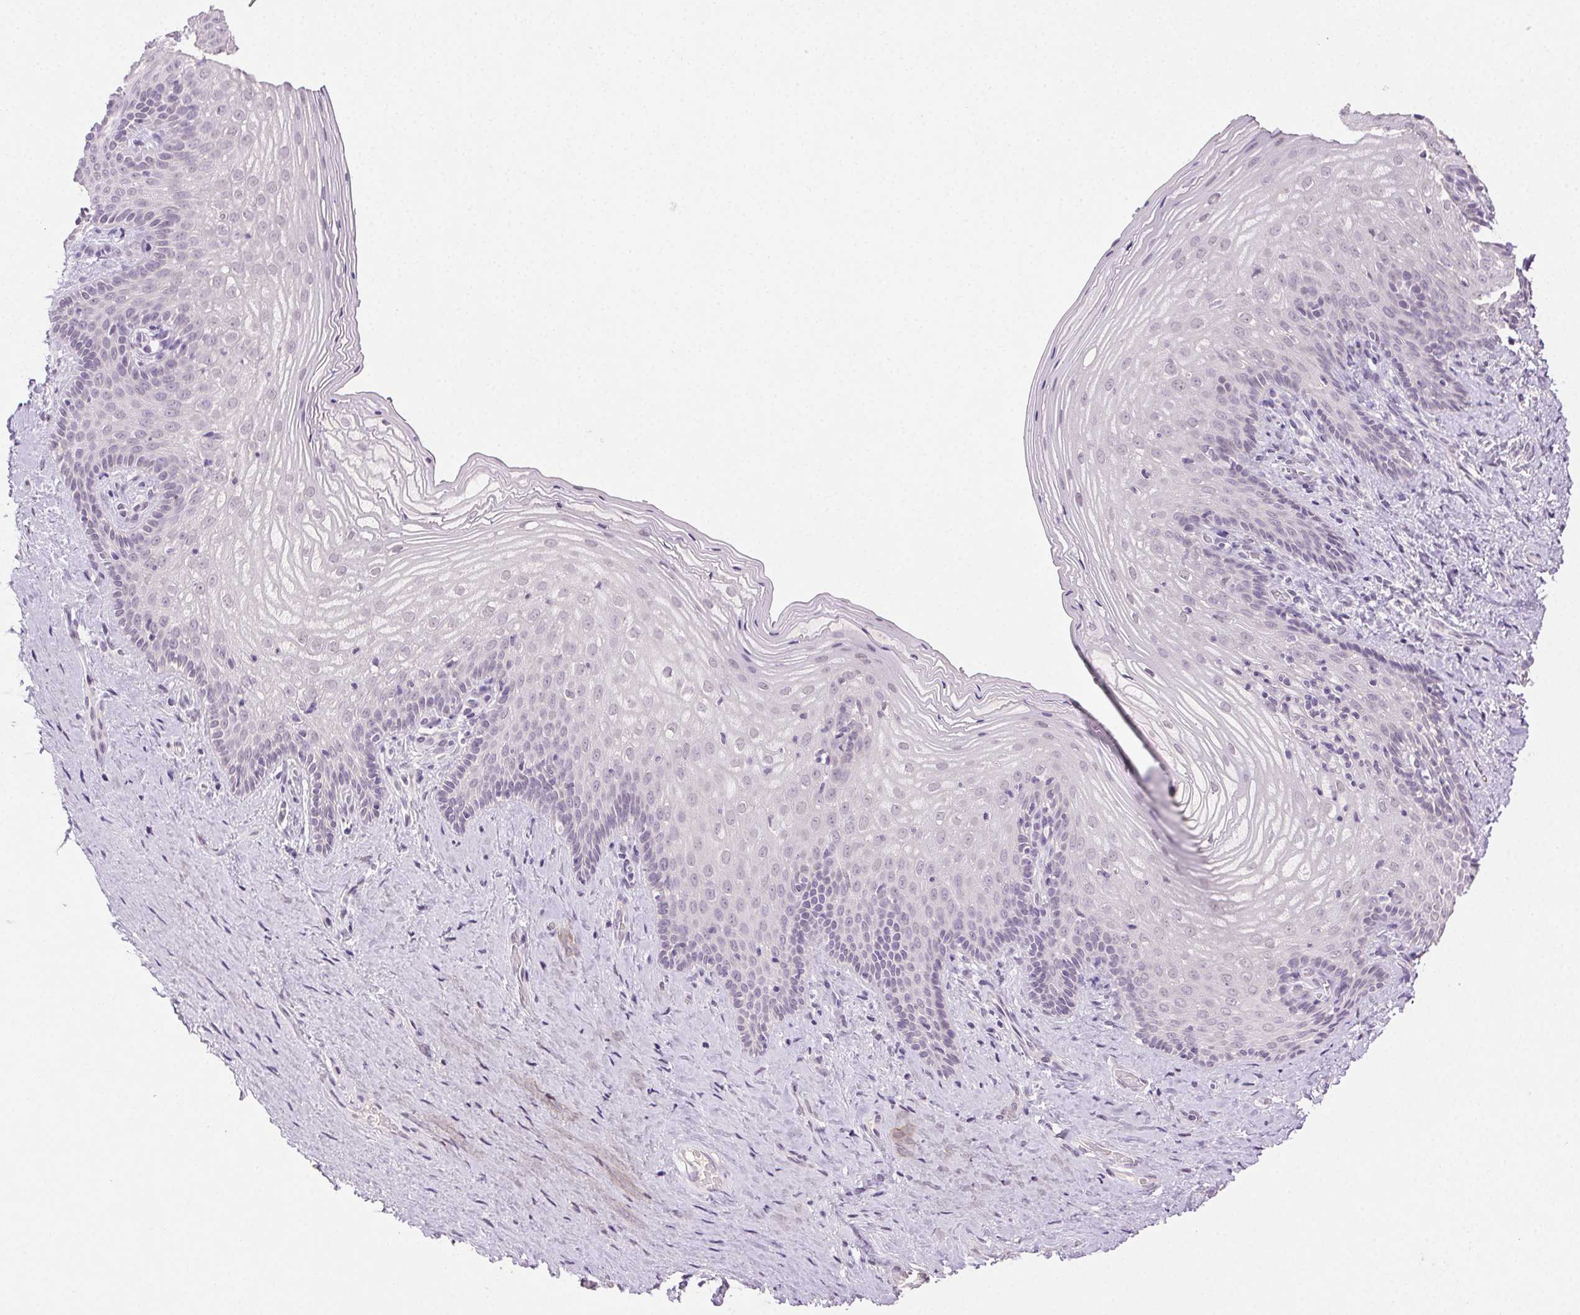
{"staining": {"intensity": "negative", "quantity": "none", "location": "none"}, "tissue": "vagina", "cell_type": "Squamous epithelial cells", "image_type": "normal", "snomed": [{"axis": "morphology", "description": "Normal tissue, NOS"}, {"axis": "topography", "description": "Vagina"}], "caption": "High power microscopy image of an immunohistochemistry (IHC) image of normal vagina, revealing no significant positivity in squamous epithelial cells. (Stains: DAB (3,3'-diaminobenzidine) immunohistochemistry (IHC) with hematoxylin counter stain, Microscopy: brightfield microscopy at high magnification).", "gene": "CLDN10", "patient": {"sex": "female", "age": 45}}